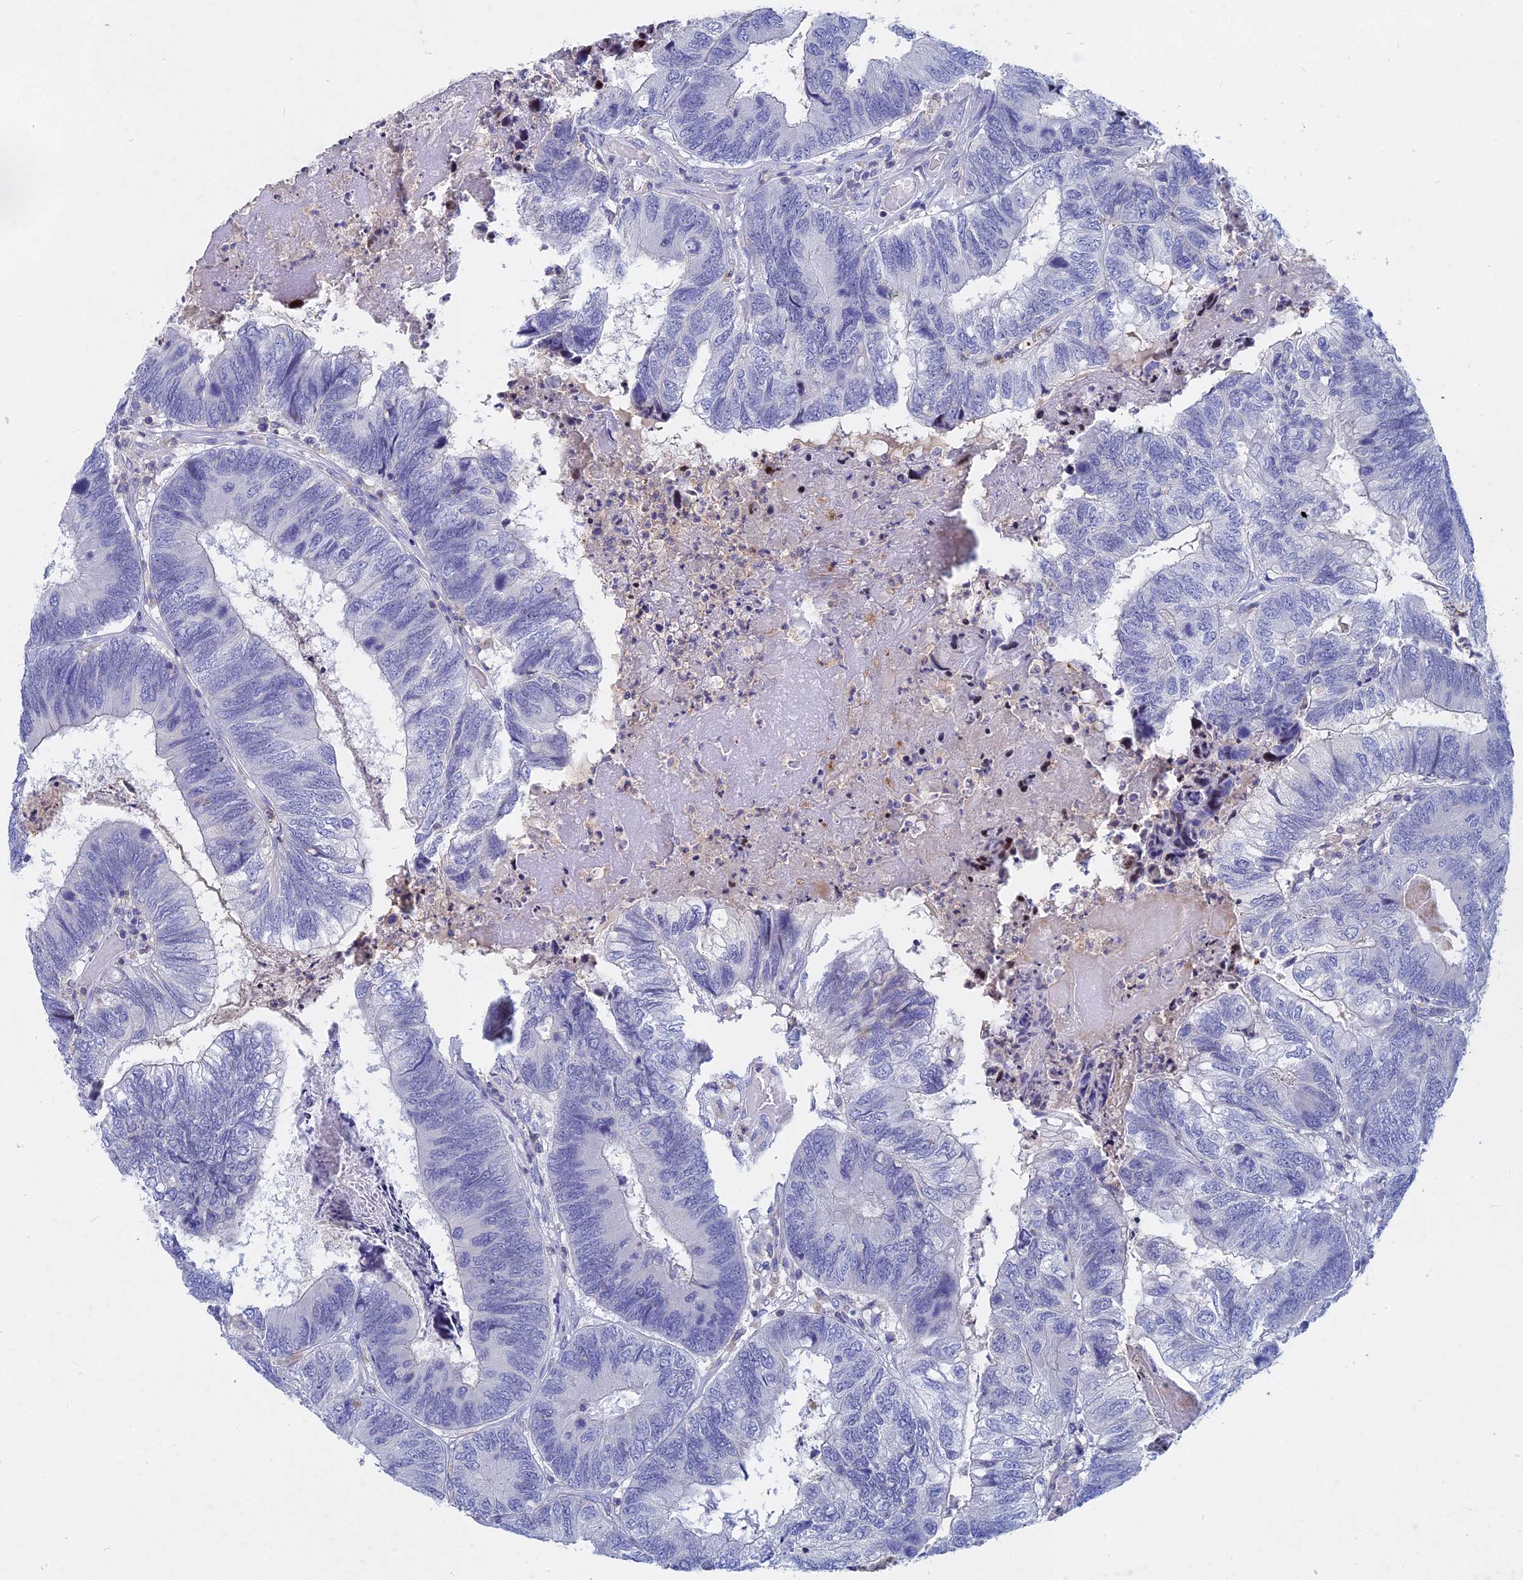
{"staining": {"intensity": "negative", "quantity": "none", "location": "none"}, "tissue": "colorectal cancer", "cell_type": "Tumor cells", "image_type": "cancer", "snomed": [{"axis": "morphology", "description": "Adenocarcinoma, NOS"}, {"axis": "topography", "description": "Colon"}], "caption": "This is a micrograph of IHC staining of colorectal adenocarcinoma, which shows no staining in tumor cells. (DAB (3,3'-diaminobenzidine) immunohistochemistry, high magnification).", "gene": "ACP7", "patient": {"sex": "female", "age": 67}}